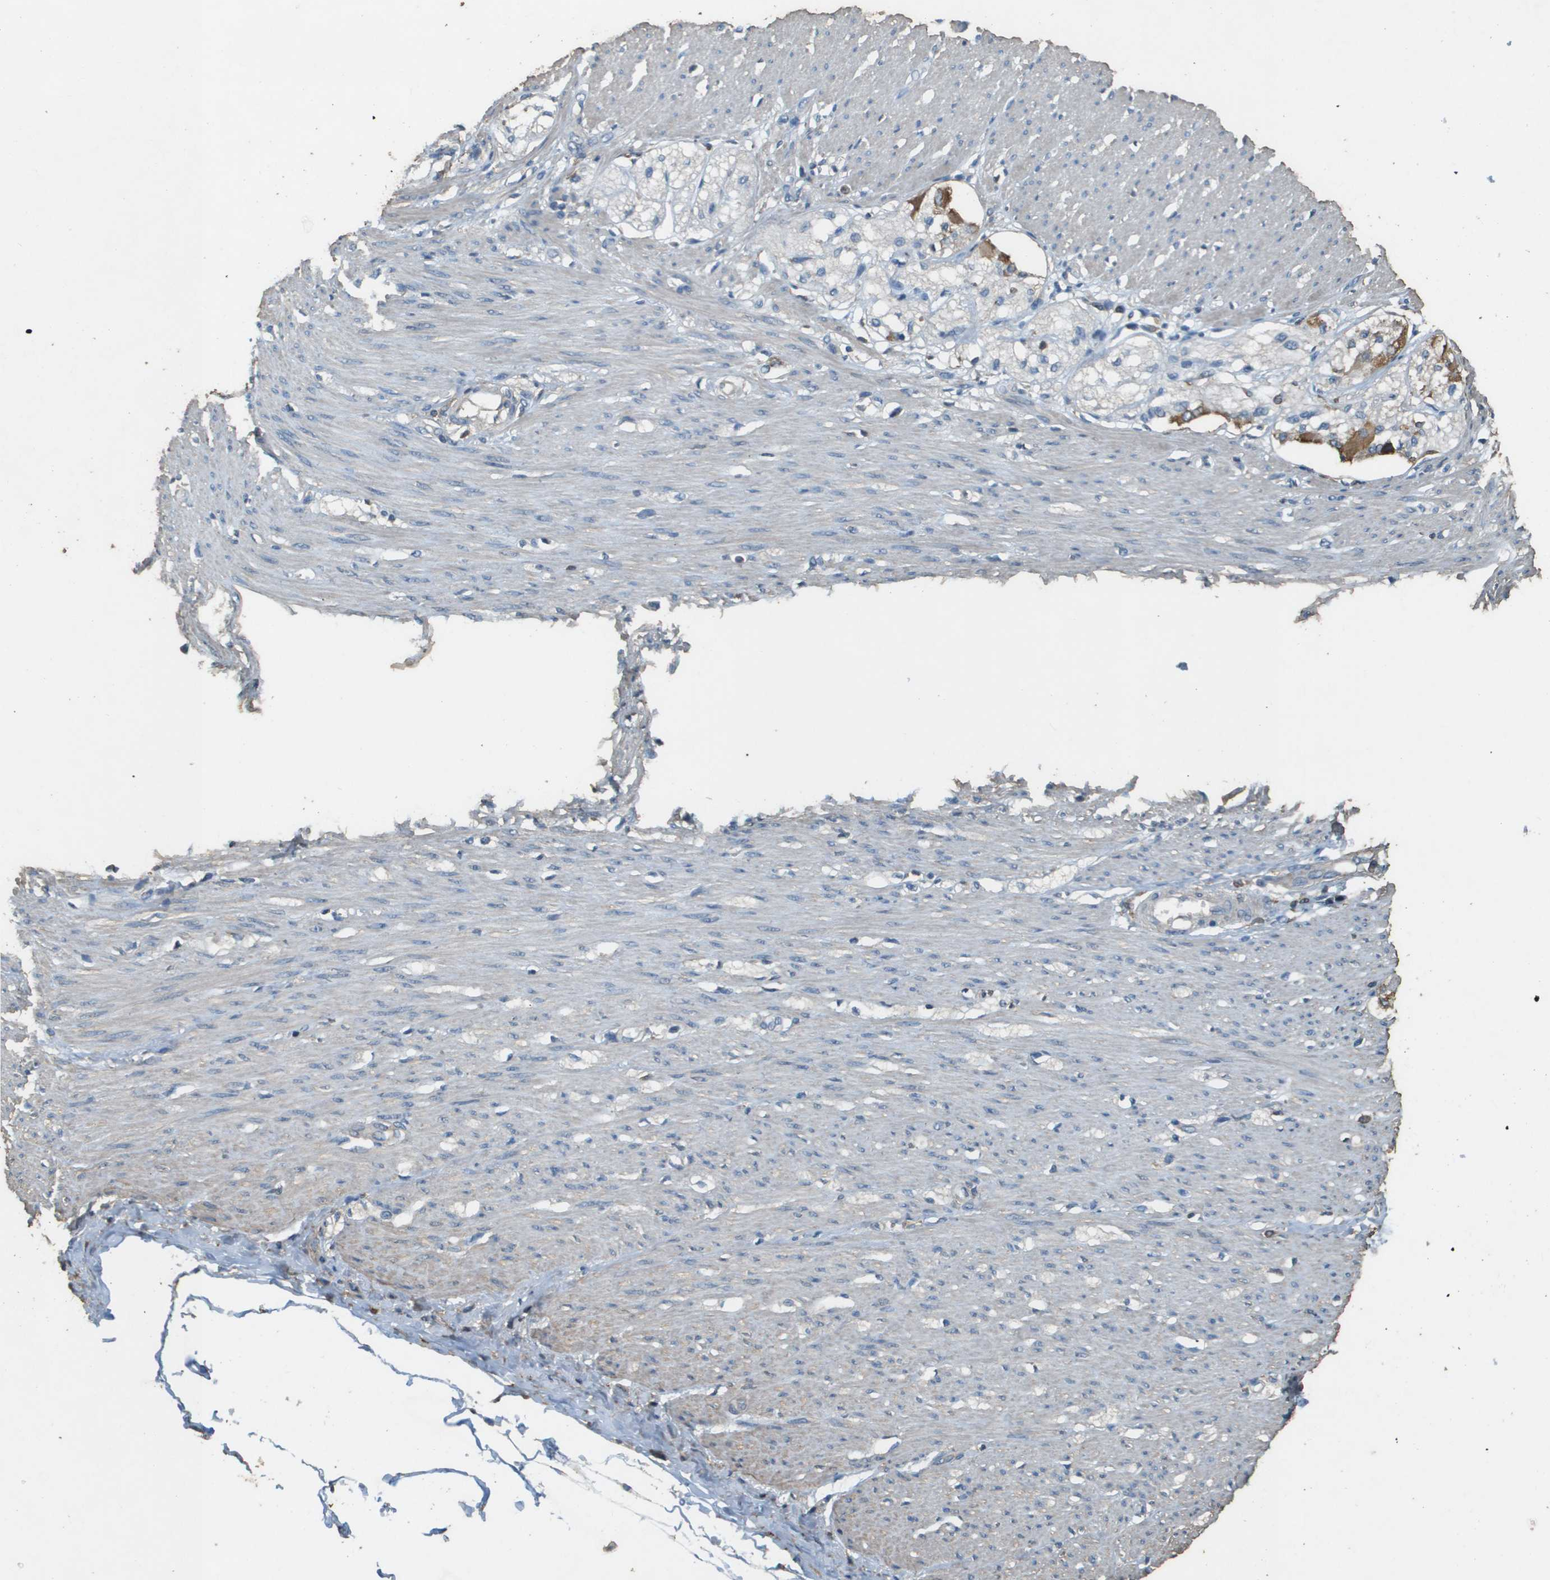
{"staining": {"intensity": "weak", "quantity": ">75%", "location": "cytoplasmic/membranous"}, "tissue": "adipose tissue", "cell_type": "Adipocytes", "image_type": "normal", "snomed": [{"axis": "morphology", "description": "Normal tissue, NOS"}, {"axis": "morphology", "description": "Adenocarcinoma, NOS"}, {"axis": "topography", "description": "Colon"}, {"axis": "topography", "description": "Peripheral nerve tissue"}], "caption": "Weak cytoplasmic/membranous staining for a protein is appreciated in about >75% of adipocytes of unremarkable adipose tissue using immunohistochemistry (IHC).", "gene": "MS4A7", "patient": {"sex": "male", "age": 14}}